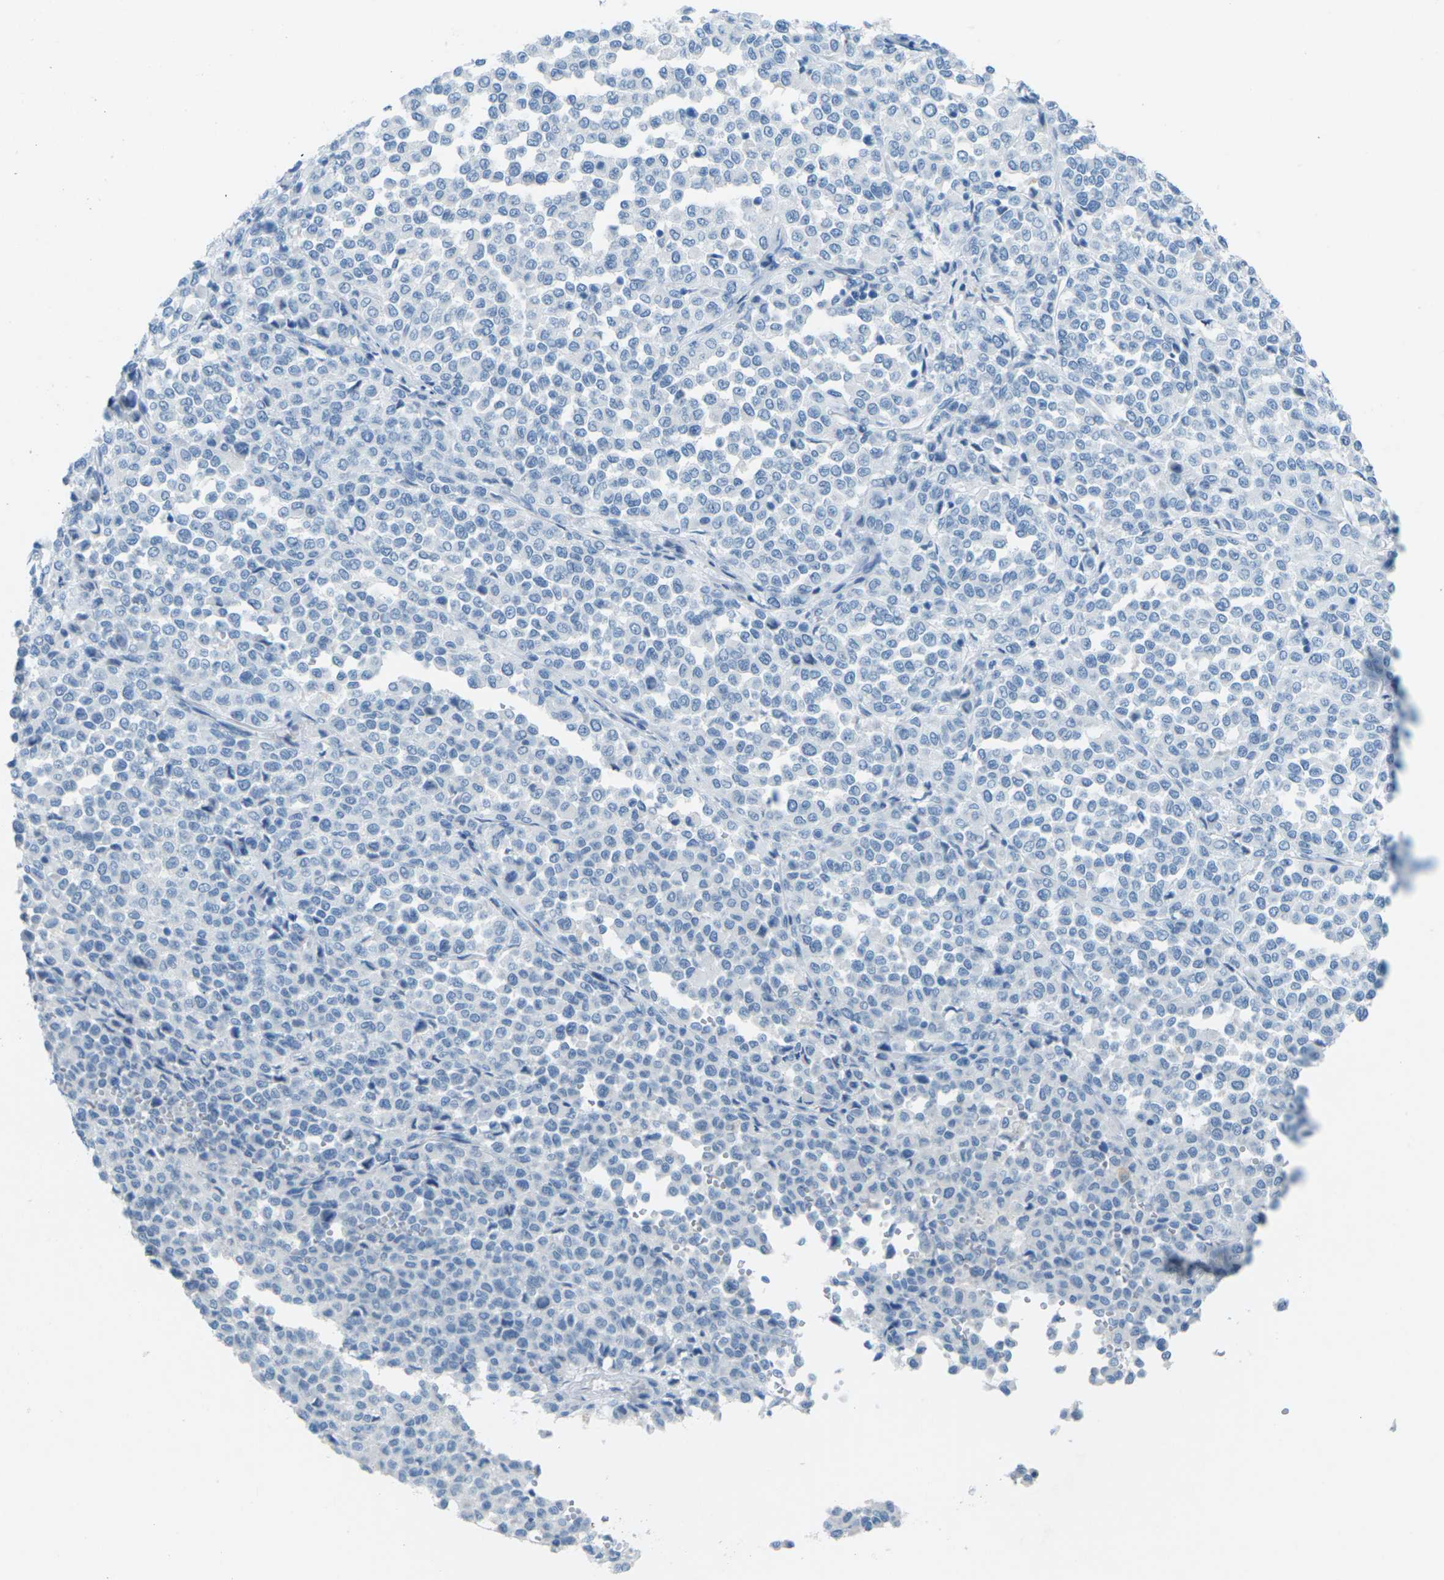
{"staining": {"intensity": "negative", "quantity": "none", "location": "none"}, "tissue": "melanoma", "cell_type": "Tumor cells", "image_type": "cancer", "snomed": [{"axis": "morphology", "description": "Malignant melanoma, Metastatic site"}, {"axis": "topography", "description": "Pancreas"}], "caption": "Photomicrograph shows no significant protein expression in tumor cells of melanoma.", "gene": "CDH16", "patient": {"sex": "female", "age": 30}}